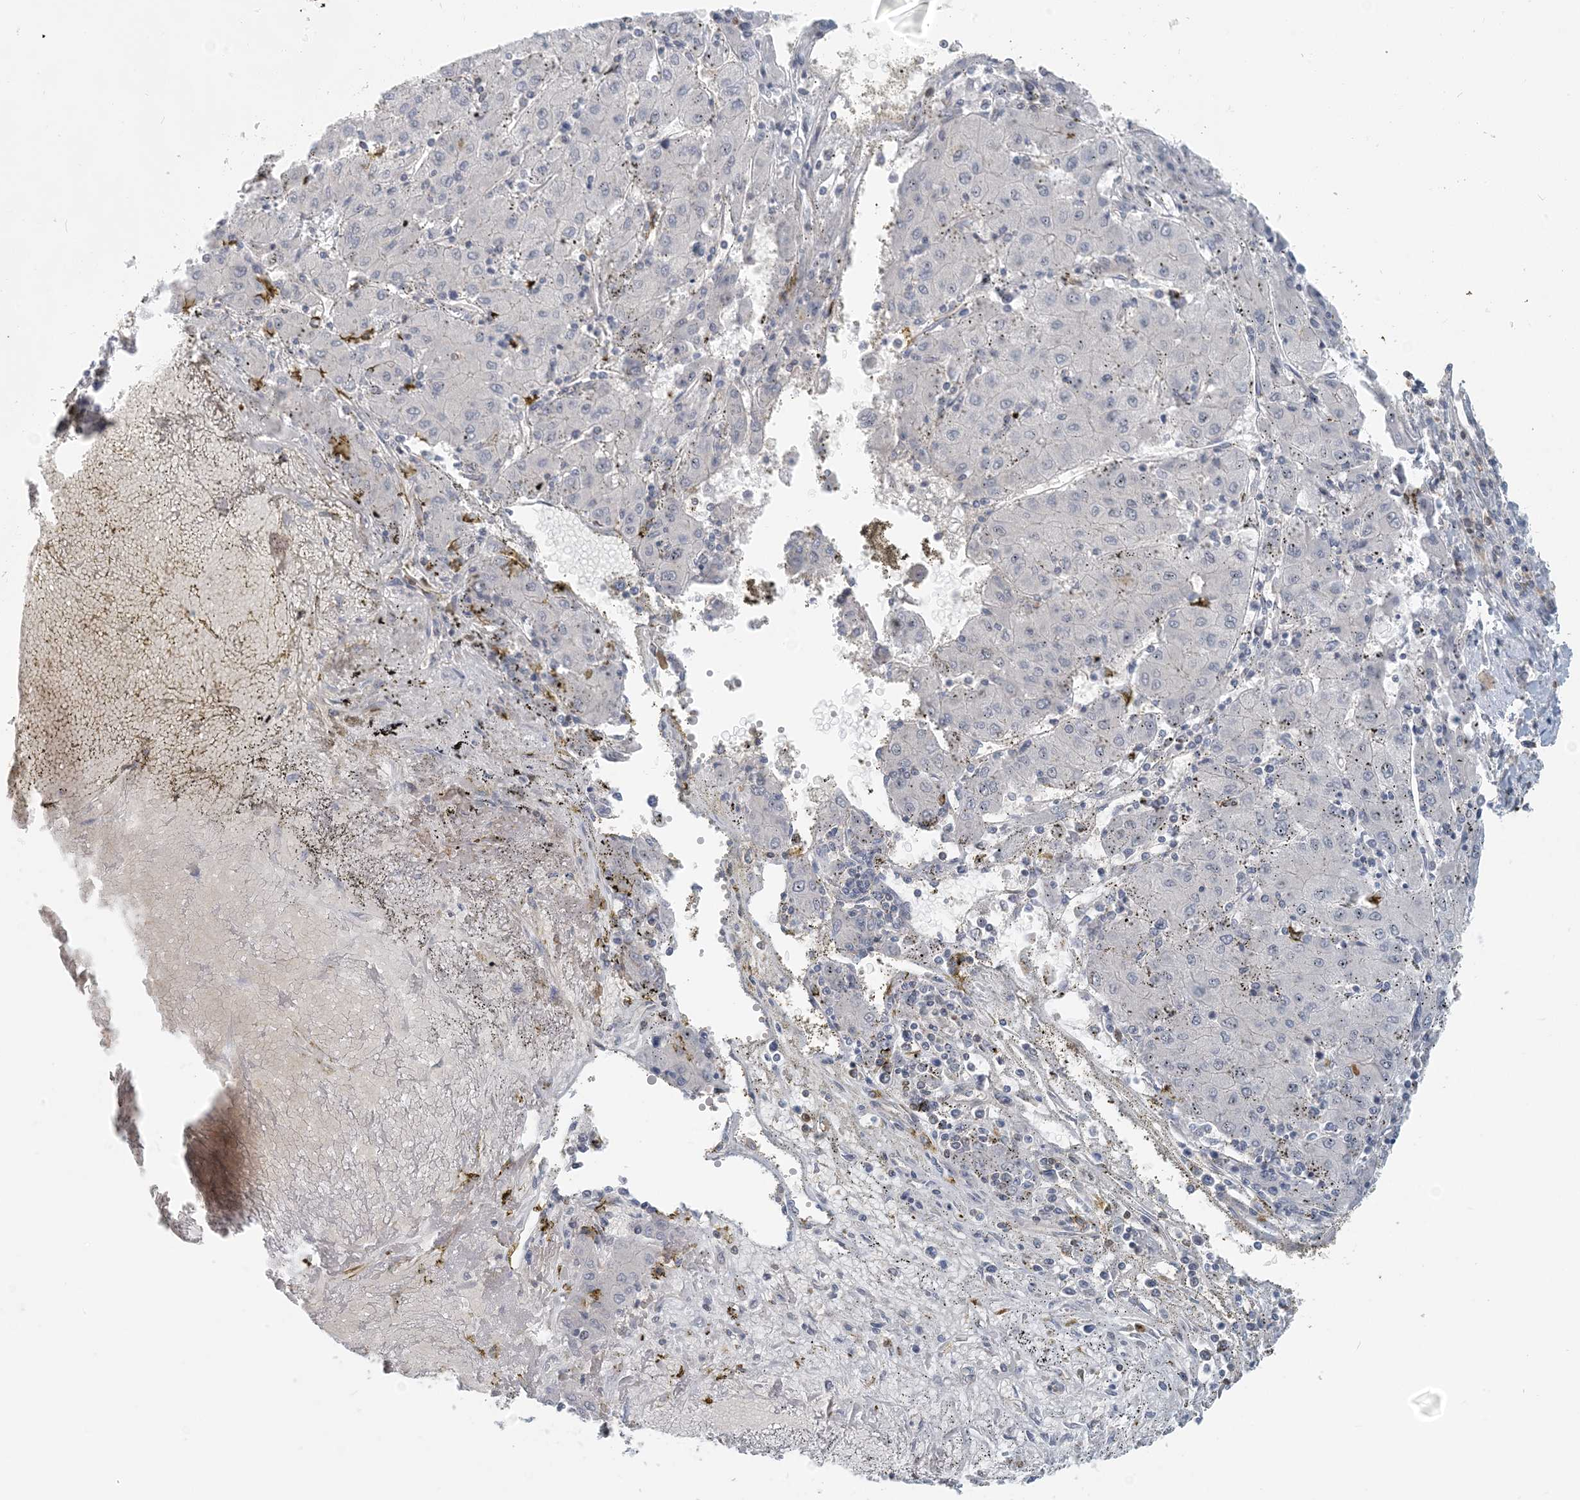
{"staining": {"intensity": "negative", "quantity": "none", "location": "none"}, "tissue": "liver cancer", "cell_type": "Tumor cells", "image_type": "cancer", "snomed": [{"axis": "morphology", "description": "Carcinoma, Hepatocellular, NOS"}, {"axis": "topography", "description": "Liver"}], "caption": "Immunohistochemistry (IHC) micrograph of human liver hepatocellular carcinoma stained for a protein (brown), which displays no expression in tumor cells. Nuclei are stained in blue.", "gene": "ZC3H12A", "patient": {"sex": "male", "age": 72}}